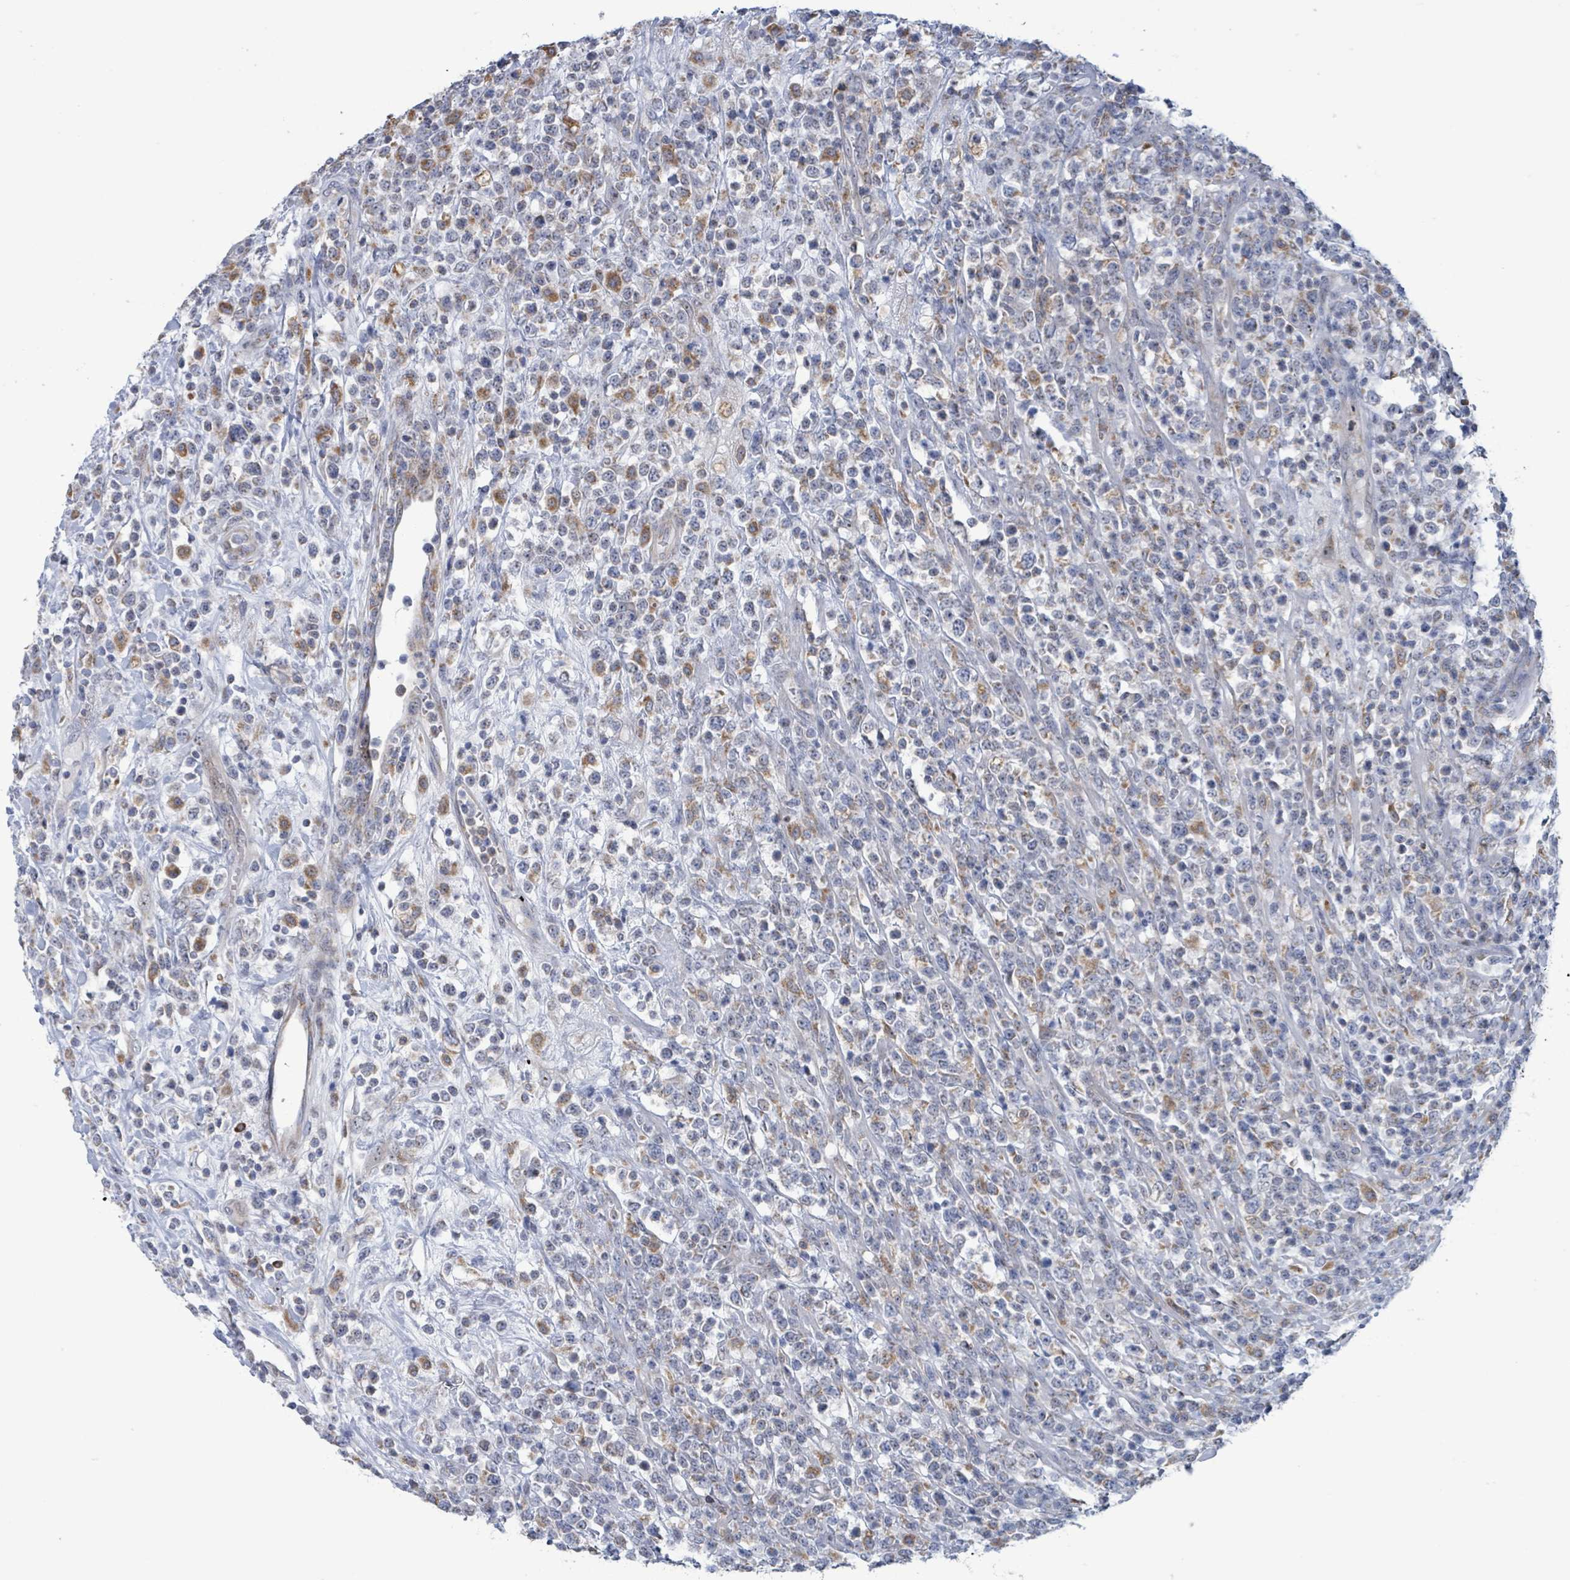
{"staining": {"intensity": "moderate", "quantity": "<25%", "location": "cytoplasmic/membranous"}, "tissue": "lymphoma", "cell_type": "Tumor cells", "image_type": "cancer", "snomed": [{"axis": "morphology", "description": "Malignant lymphoma, non-Hodgkin's type, High grade"}, {"axis": "topography", "description": "Colon"}], "caption": "Protein expression analysis of human malignant lymphoma, non-Hodgkin's type (high-grade) reveals moderate cytoplasmic/membranous staining in about <25% of tumor cells.", "gene": "AKR1C4", "patient": {"sex": "female", "age": 53}}